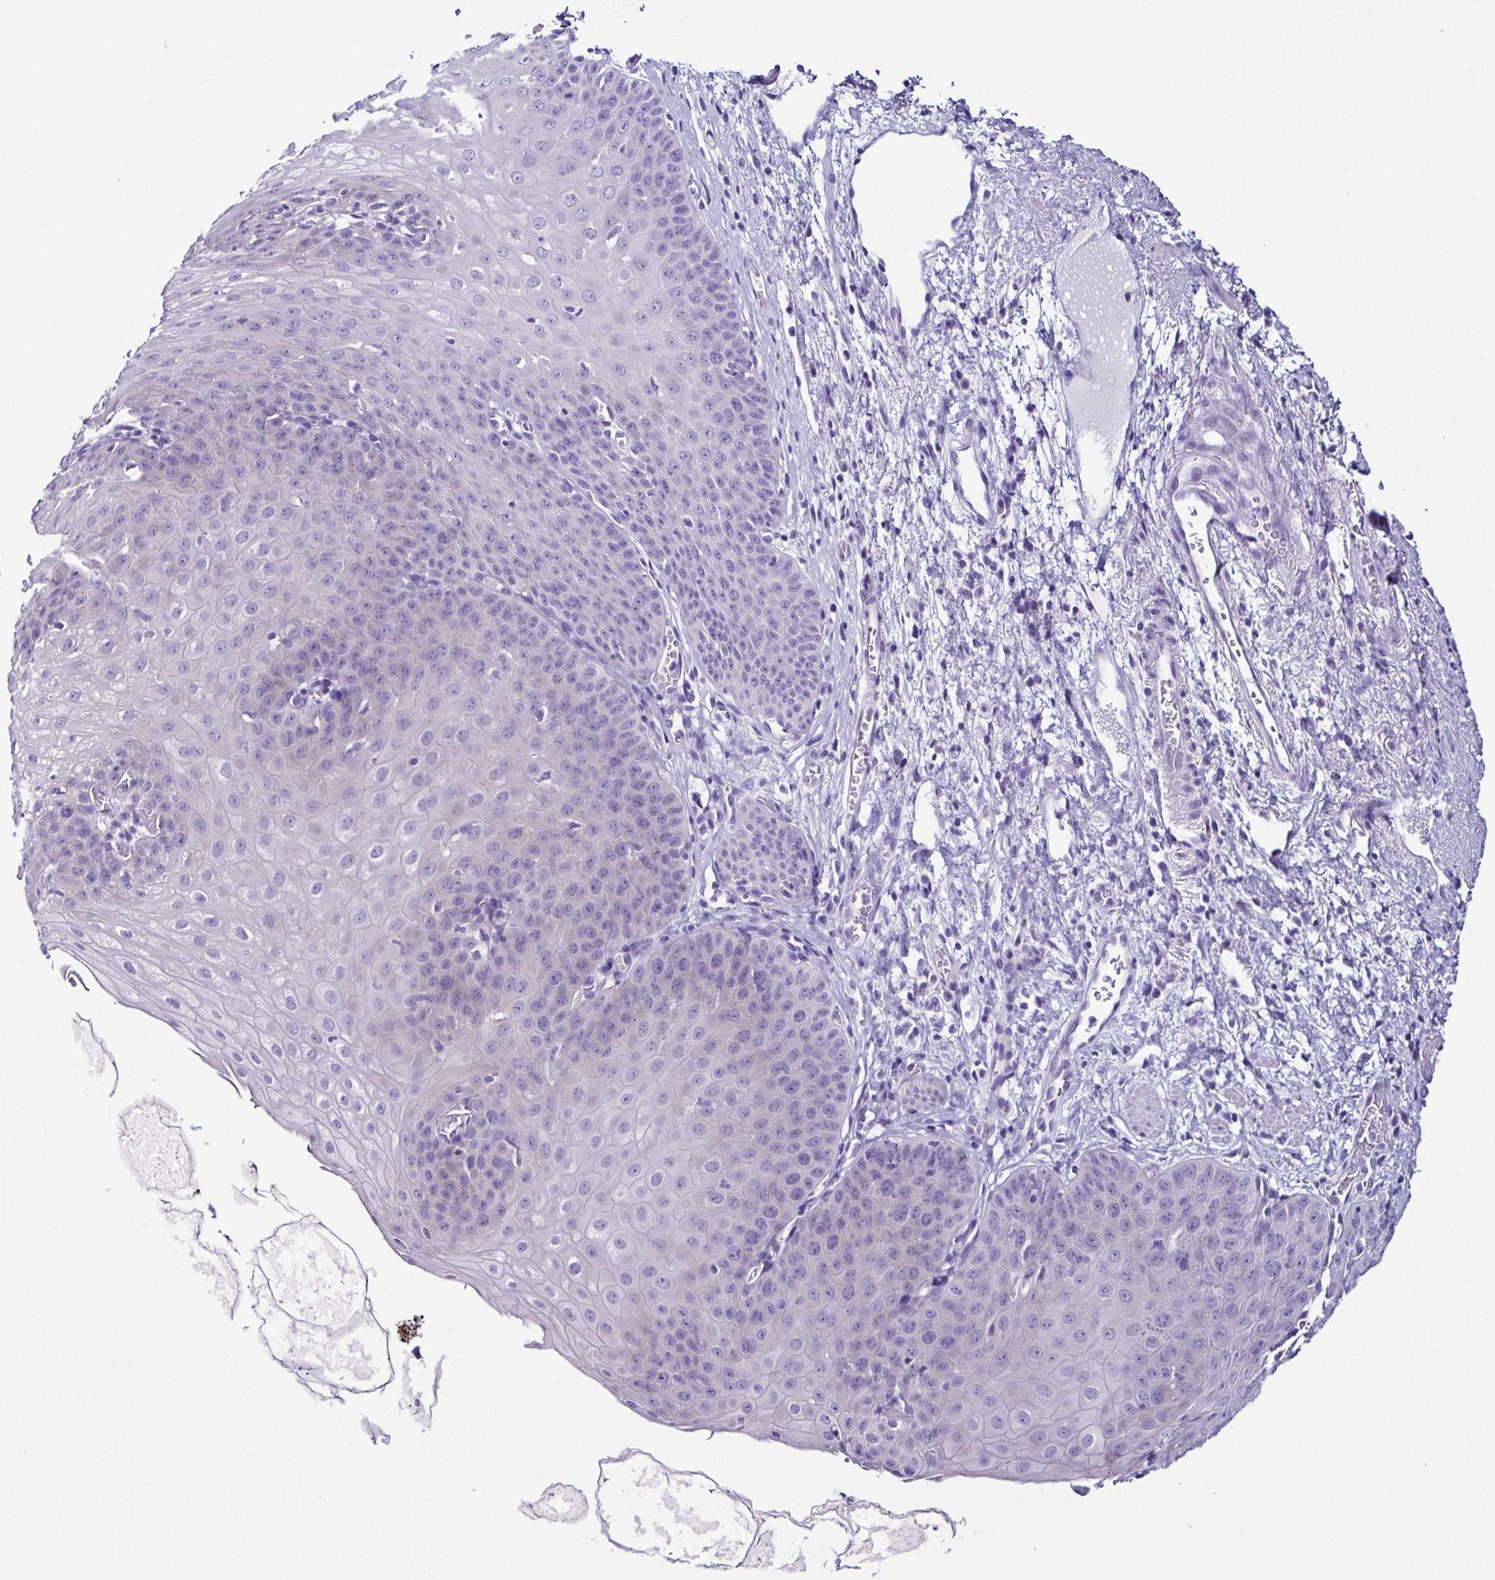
{"staining": {"intensity": "negative", "quantity": "none", "location": "none"}, "tissue": "esophagus", "cell_type": "Squamous epithelial cells", "image_type": "normal", "snomed": [{"axis": "morphology", "description": "Normal tissue, NOS"}, {"axis": "topography", "description": "Esophagus"}], "caption": "Image shows no significant protein expression in squamous epithelial cells of normal esophagus.", "gene": "SRL", "patient": {"sex": "male", "age": 71}}